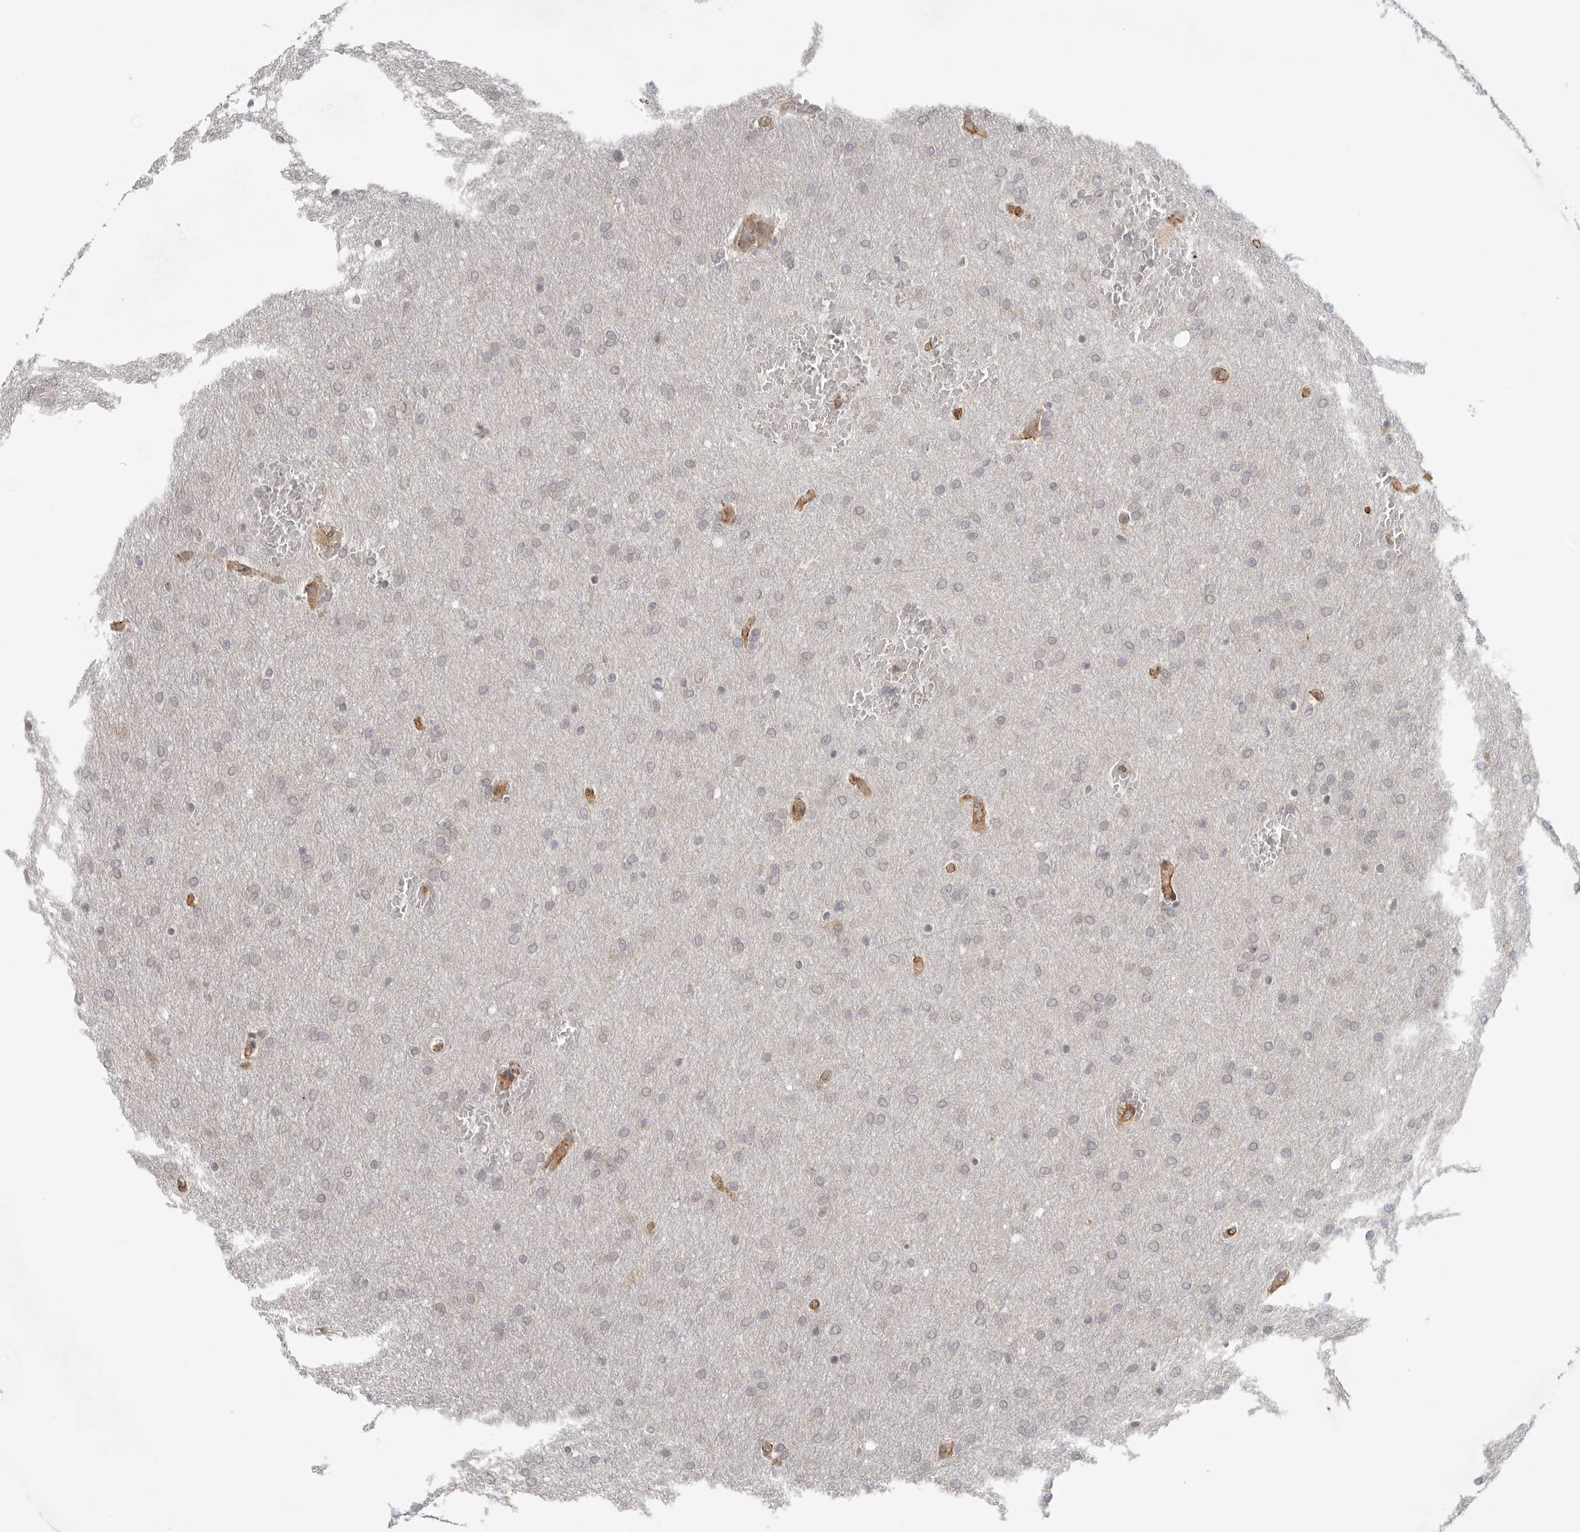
{"staining": {"intensity": "negative", "quantity": "none", "location": "none"}, "tissue": "glioma", "cell_type": "Tumor cells", "image_type": "cancer", "snomed": [{"axis": "morphology", "description": "Glioma, malignant, Low grade"}, {"axis": "topography", "description": "Brain"}], "caption": "A high-resolution photomicrograph shows IHC staining of malignant glioma (low-grade), which exhibits no significant expression in tumor cells. (Brightfield microscopy of DAB immunohistochemistry at high magnification).", "gene": "CCPG1", "patient": {"sex": "female", "age": 37}}